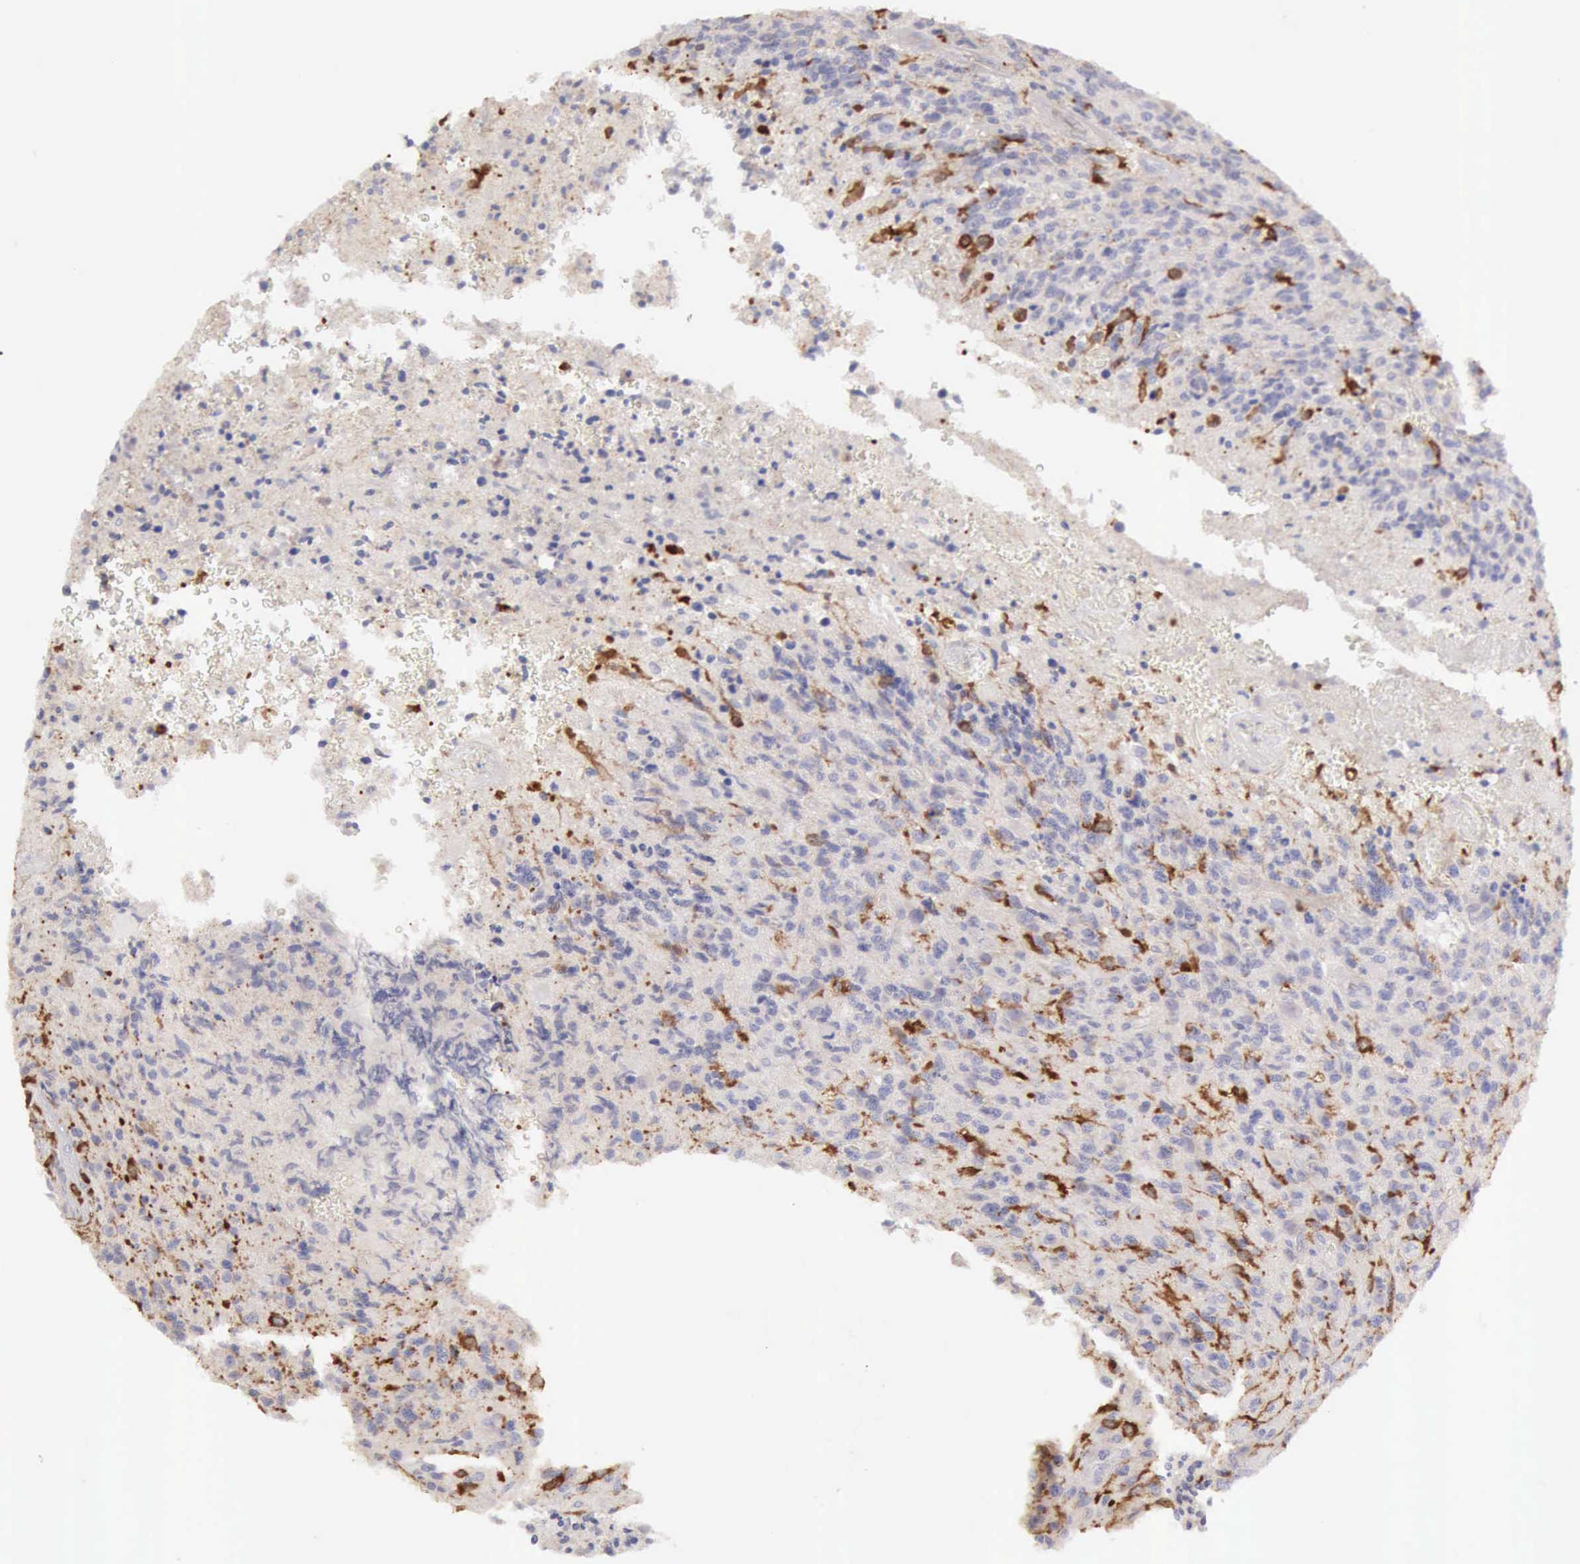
{"staining": {"intensity": "moderate", "quantity": "<25%", "location": "cytoplasmic/membranous"}, "tissue": "glioma", "cell_type": "Tumor cells", "image_type": "cancer", "snomed": [{"axis": "morphology", "description": "Glioma, malignant, High grade"}, {"axis": "topography", "description": "Brain"}], "caption": "IHC (DAB) staining of human malignant glioma (high-grade) reveals moderate cytoplasmic/membranous protein expression in approximately <25% of tumor cells. The staining is performed using DAB (3,3'-diaminobenzidine) brown chromogen to label protein expression. The nuclei are counter-stained blue using hematoxylin.", "gene": "ARHGAP4", "patient": {"sex": "male", "age": 36}}